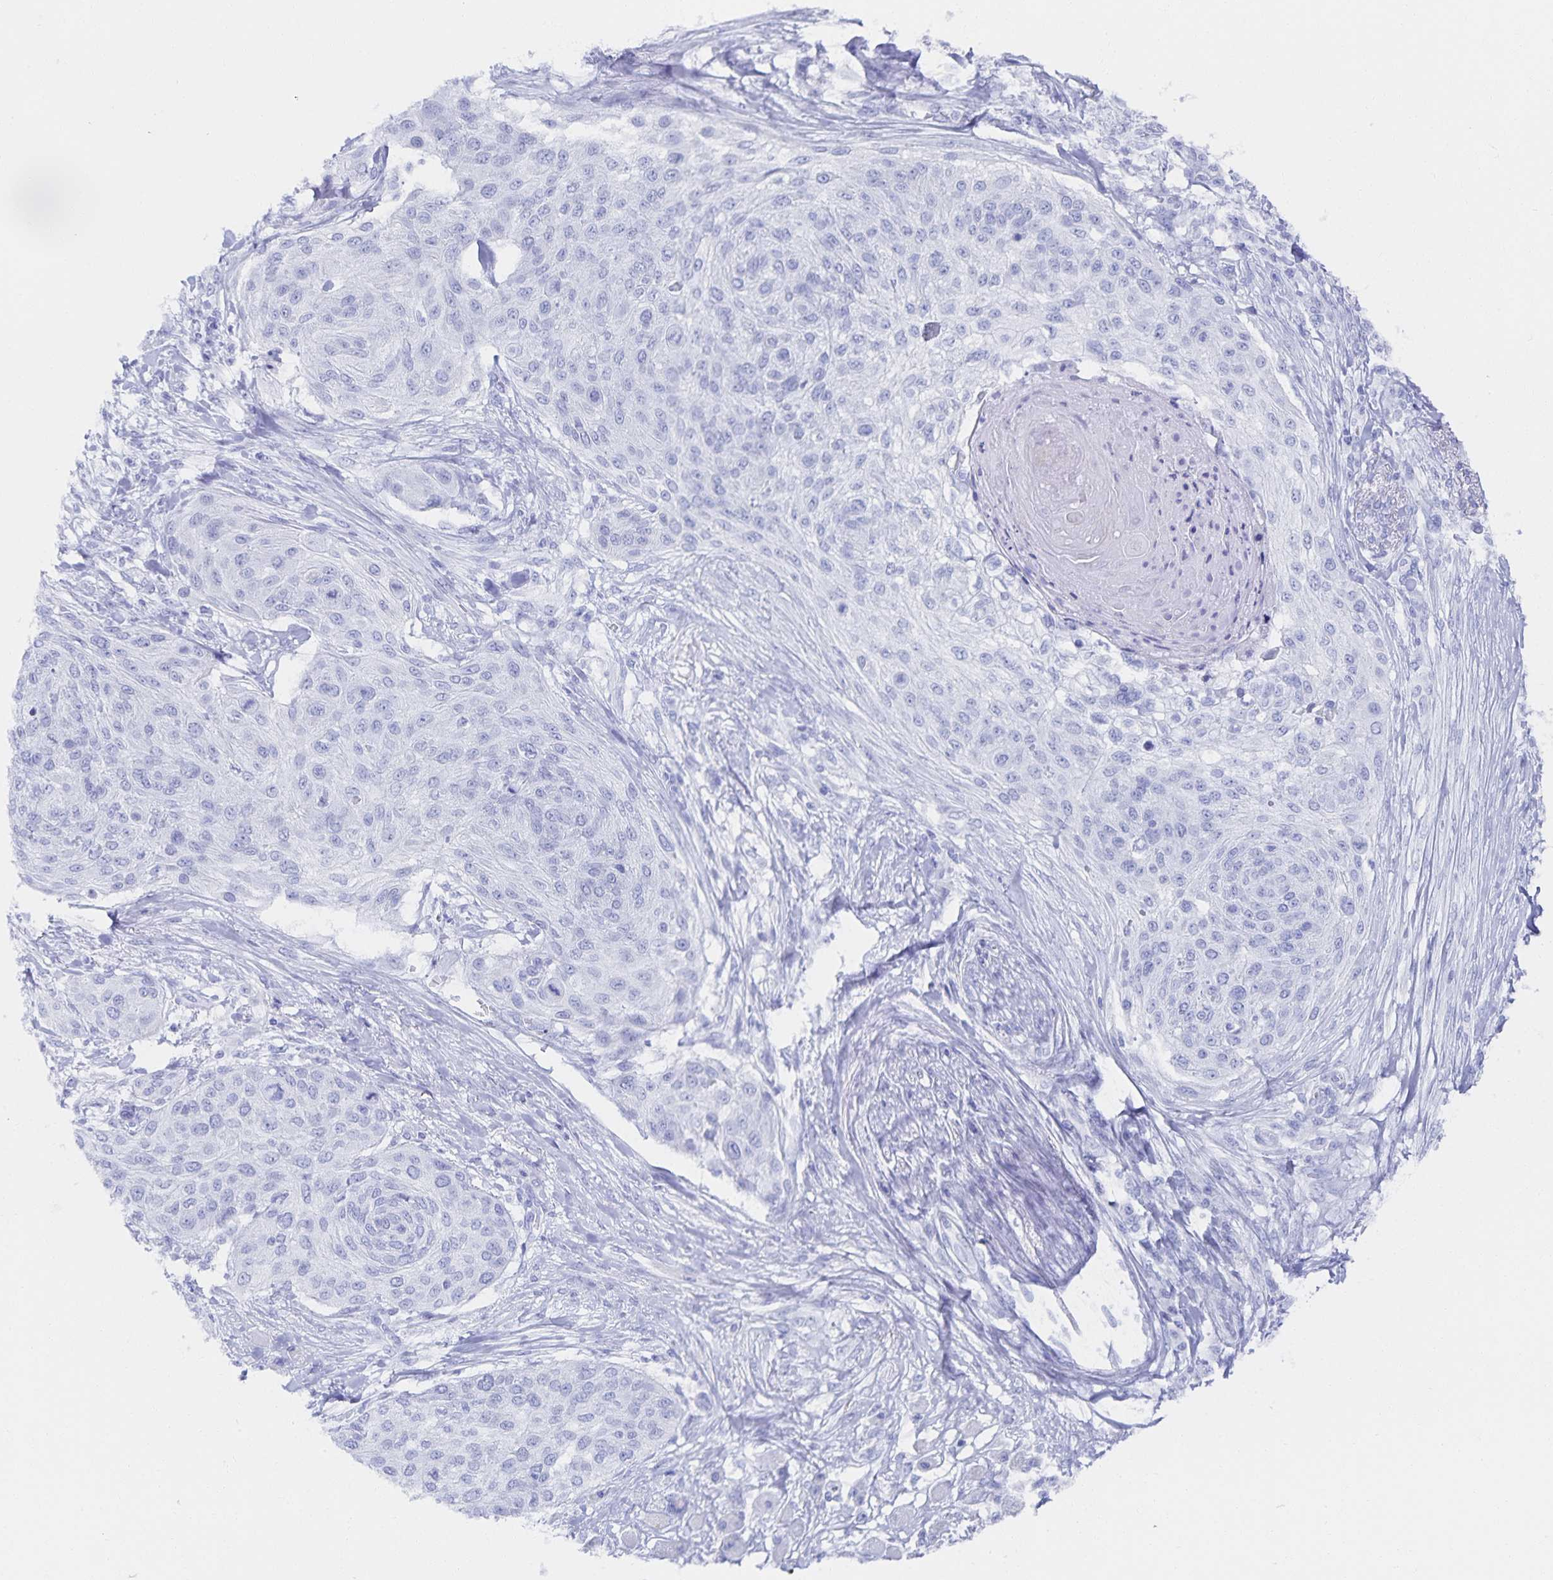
{"staining": {"intensity": "negative", "quantity": "none", "location": "none"}, "tissue": "skin cancer", "cell_type": "Tumor cells", "image_type": "cancer", "snomed": [{"axis": "morphology", "description": "Squamous cell carcinoma, NOS"}, {"axis": "topography", "description": "Skin"}], "caption": "DAB immunohistochemical staining of skin cancer (squamous cell carcinoma) demonstrates no significant expression in tumor cells.", "gene": "SNTN", "patient": {"sex": "female", "age": 87}}